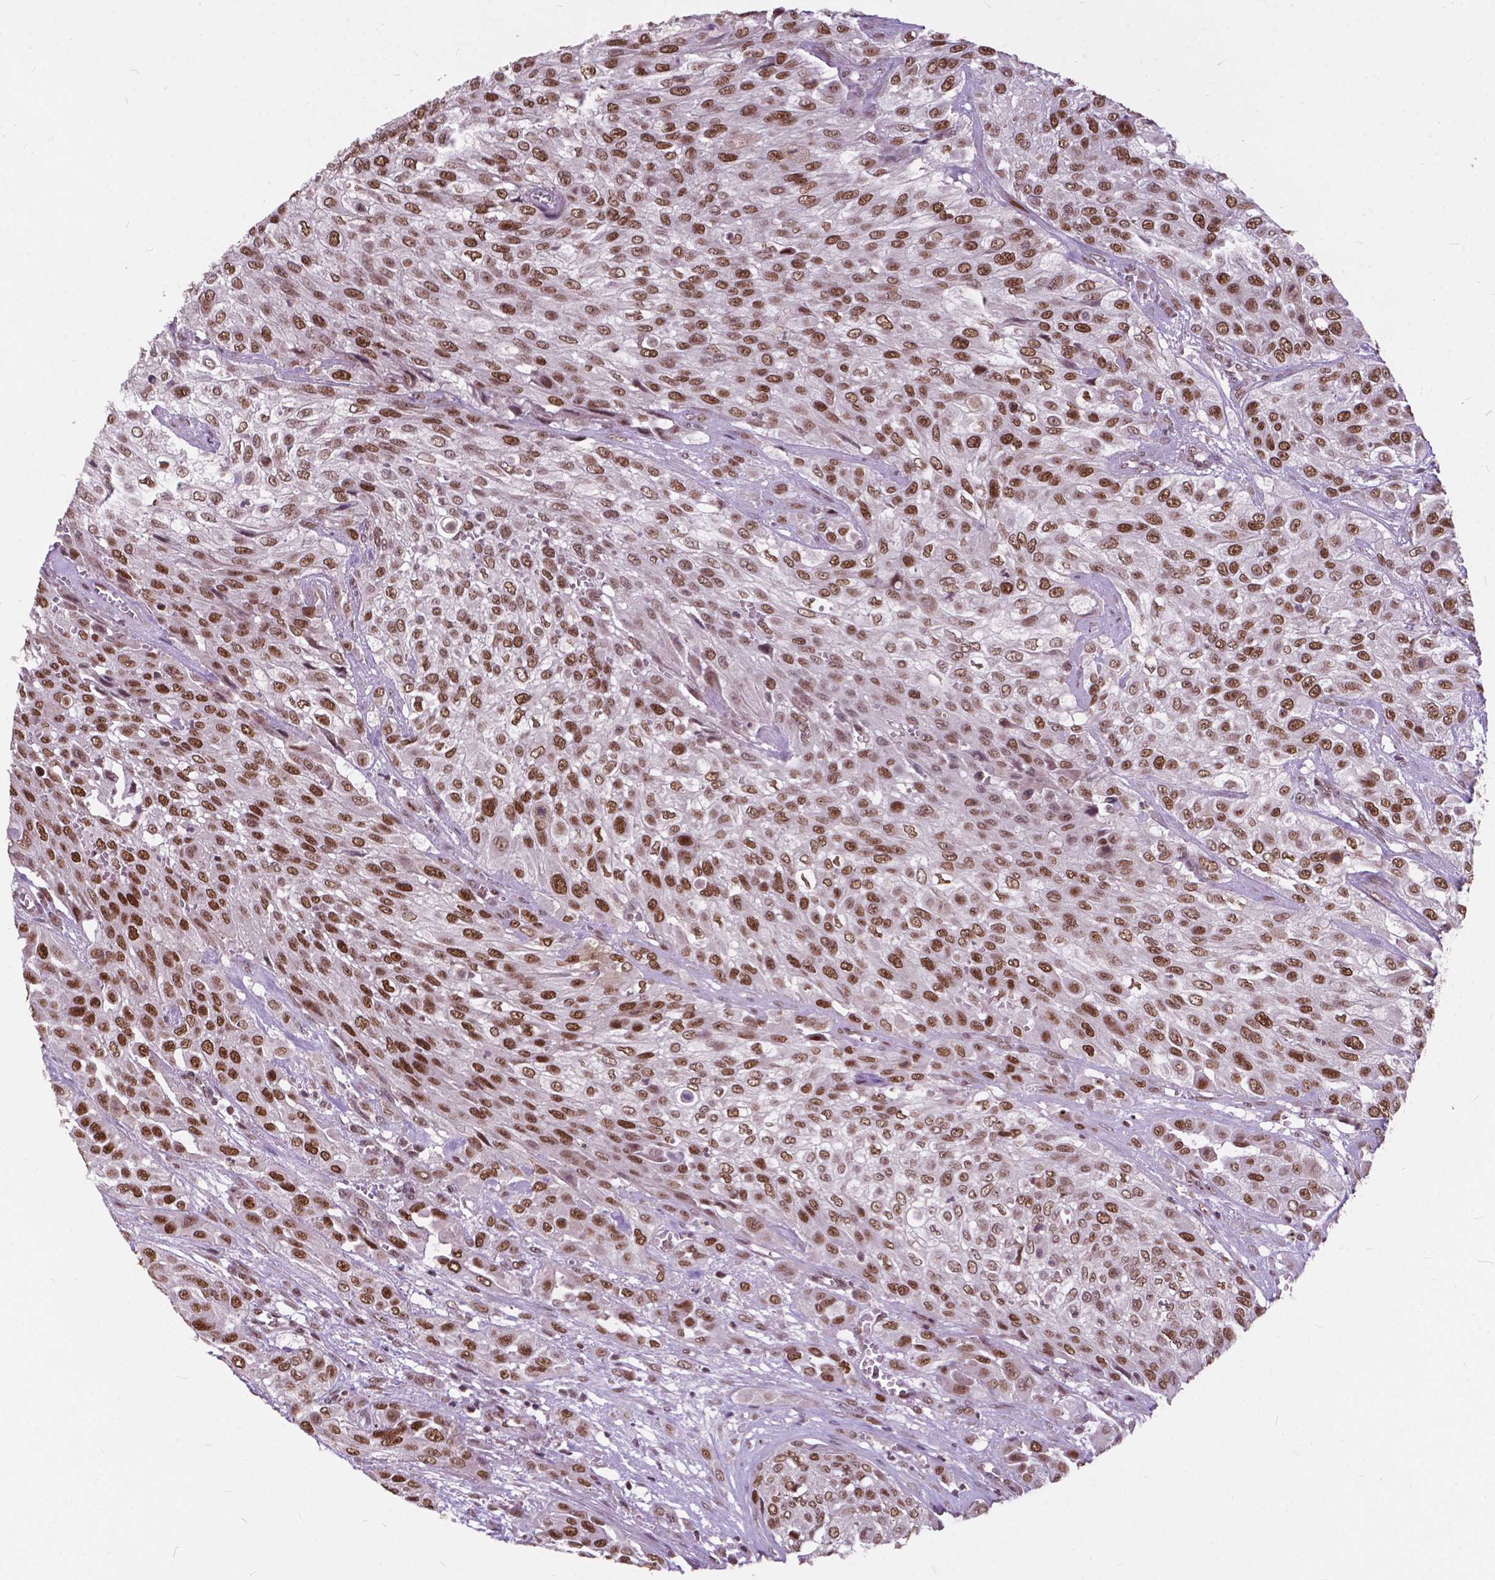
{"staining": {"intensity": "strong", "quantity": ">75%", "location": "nuclear"}, "tissue": "urothelial cancer", "cell_type": "Tumor cells", "image_type": "cancer", "snomed": [{"axis": "morphology", "description": "Urothelial carcinoma, High grade"}, {"axis": "topography", "description": "Urinary bladder"}], "caption": "An immunohistochemistry micrograph of neoplastic tissue is shown. Protein staining in brown highlights strong nuclear positivity in urothelial carcinoma (high-grade) within tumor cells. Using DAB (brown) and hematoxylin (blue) stains, captured at high magnification using brightfield microscopy.", "gene": "MSH2", "patient": {"sex": "male", "age": 57}}